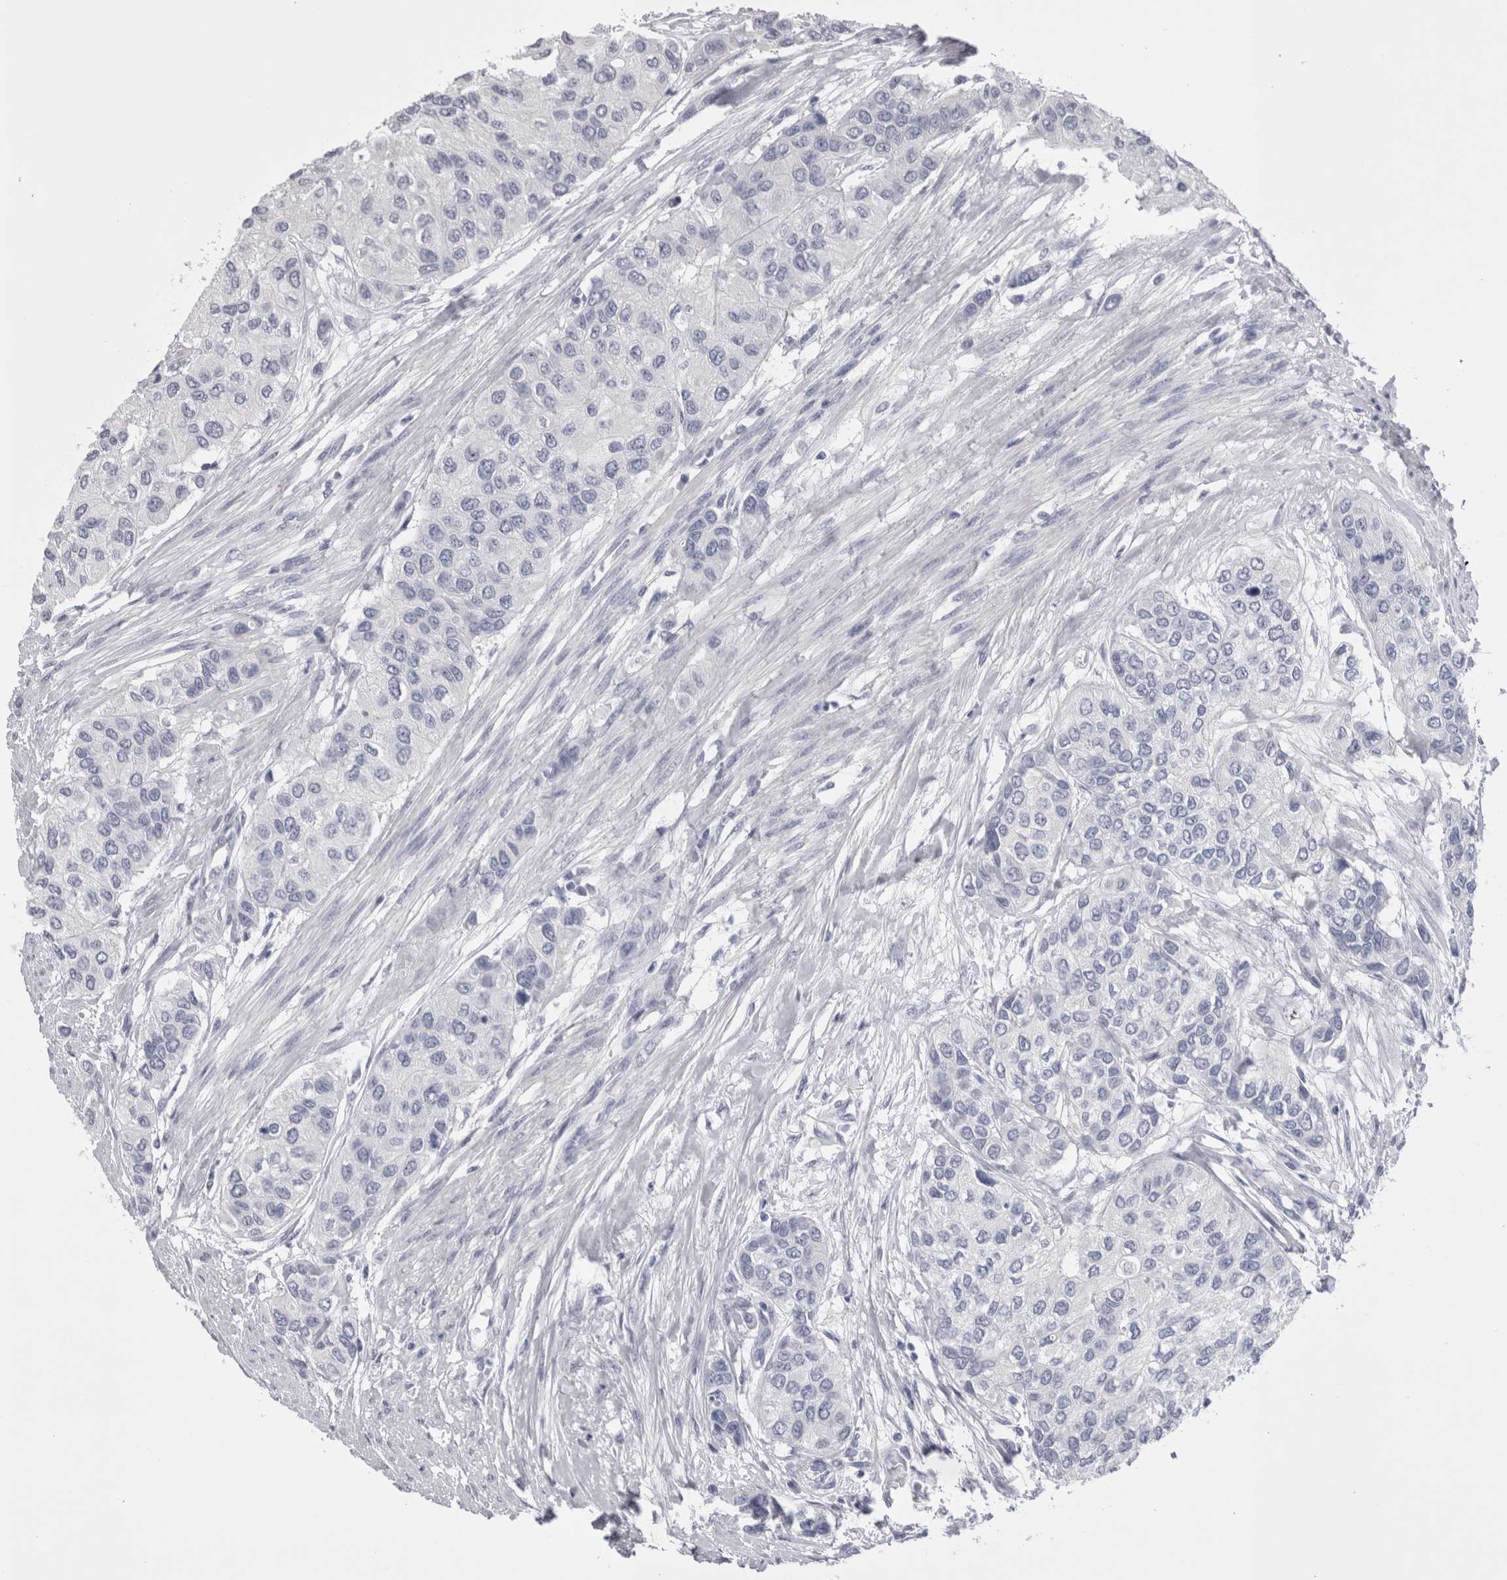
{"staining": {"intensity": "negative", "quantity": "none", "location": "none"}, "tissue": "urothelial cancer", "cell_type": "Tumor cells", "image_type": "cancer", "snomed": [{"axis": "morphology", "description": "Urothelial carcinoma, High grade"}, {"axis": "topography", "description": "Urinary bladder"}], "caption": "Immunohistochemistry (IHC) micrograph of neoplastic tissue: urothelial carcinoma (high-grade) stained with DAB demonstrates no significant protein positivity in tumor cells.", "gene": "PWP2", "patient": {"sex": "female", "age": 56}}